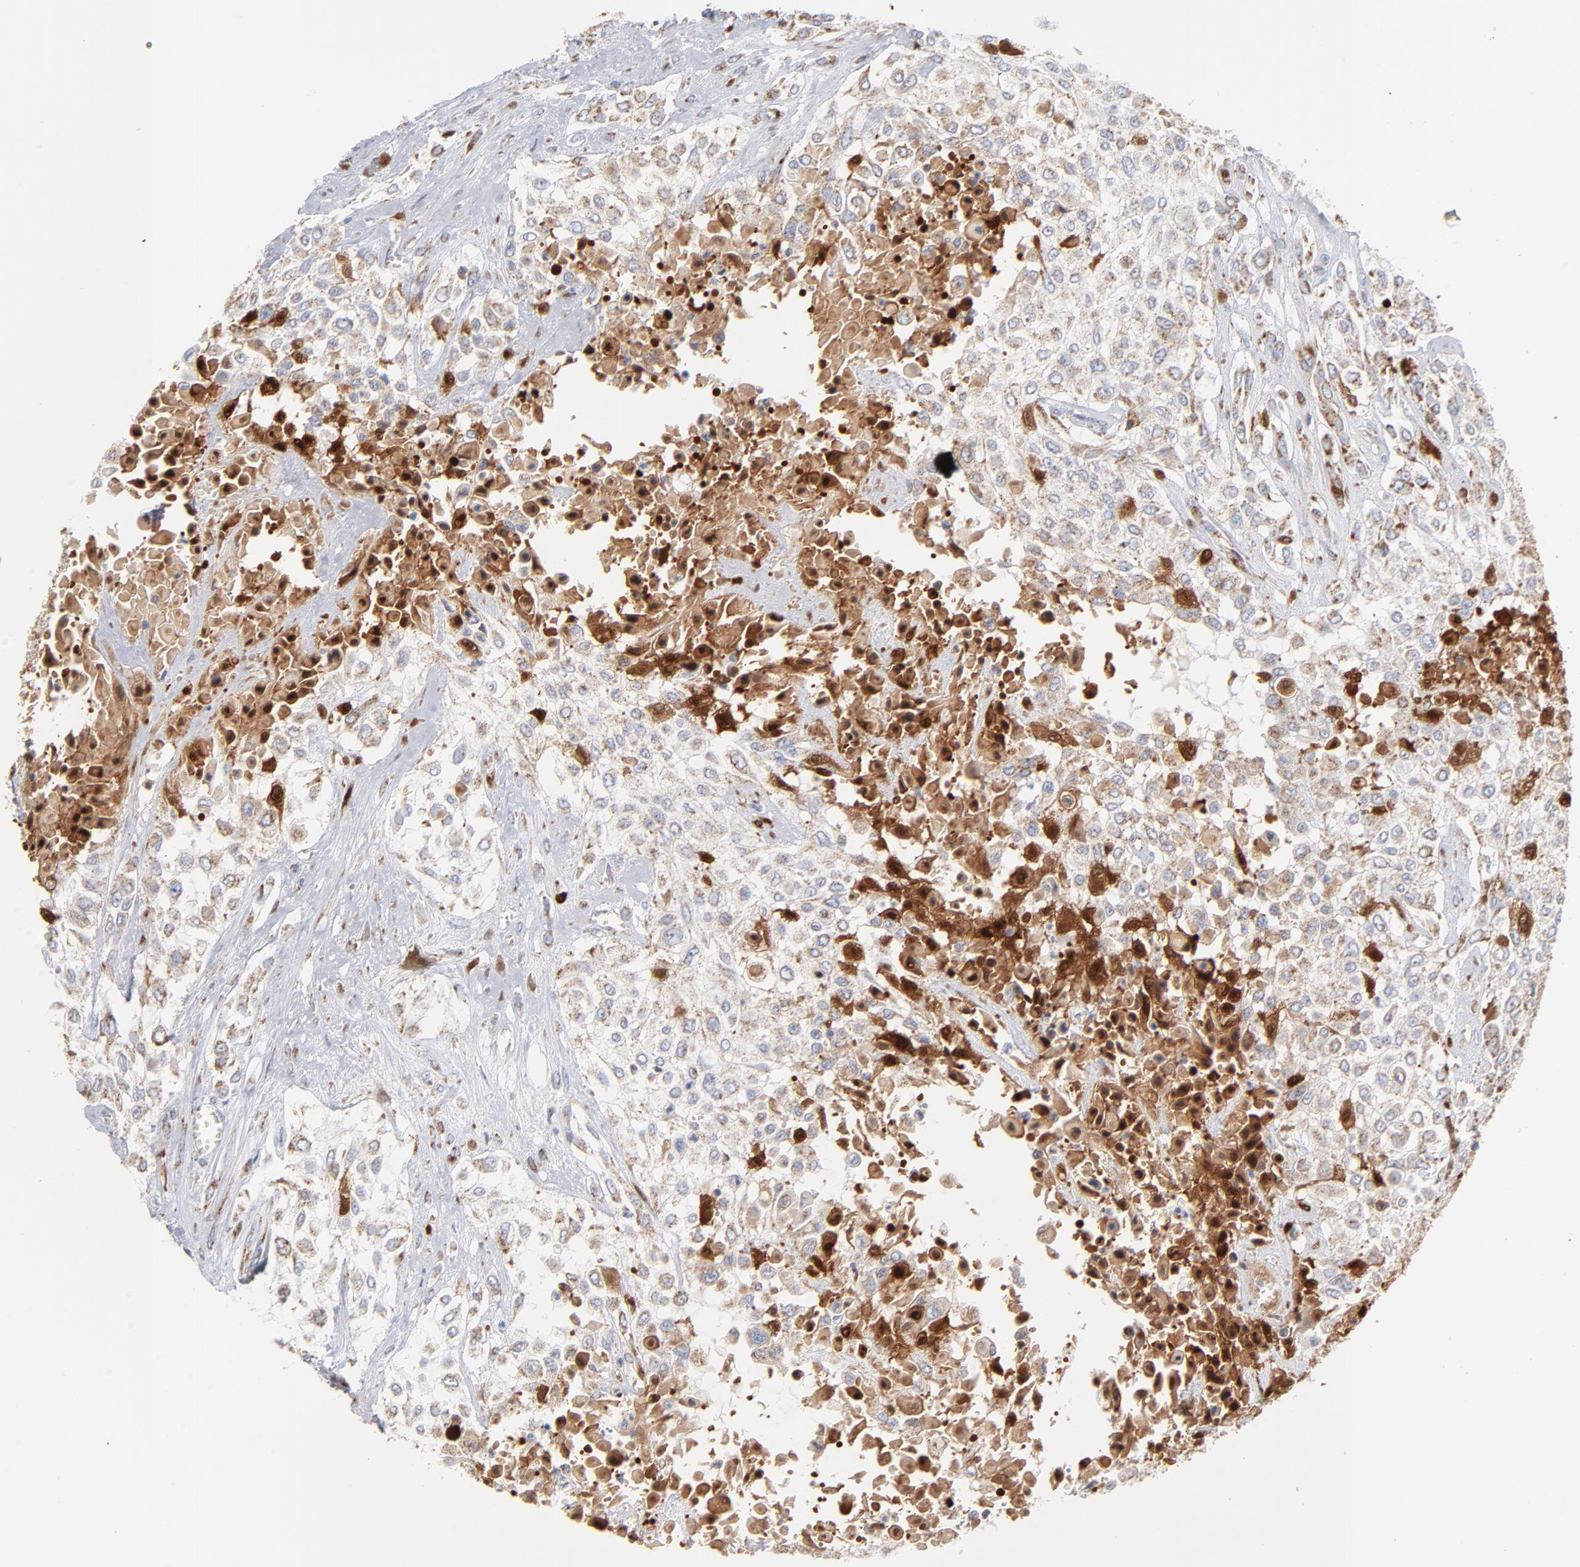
{"staining": {"intensity": "moderate", "quantity": ">75%", "location": "cytoplasmic/membranous,nuclear"}, "tissue": "urothelial cancer", "cell_type": "Tumor cells", "image_type": "cancer", "snomed": [{"axis": "morphology", "description": "Urothelial carcinoma, High grade"}, {"axis": "topography", "description": "Urinary bladder"}], "caption": "Immunohistochemical staining of human urothelial cancer shows medium levels of moderate cytoplasmic/membranous and nuclear positivity in about >75% of tumor cells. (IHC, brightfield microscopy, high magnification).", "gene": "DIABLO", "patient": {"sex": "male", "age": 57}}